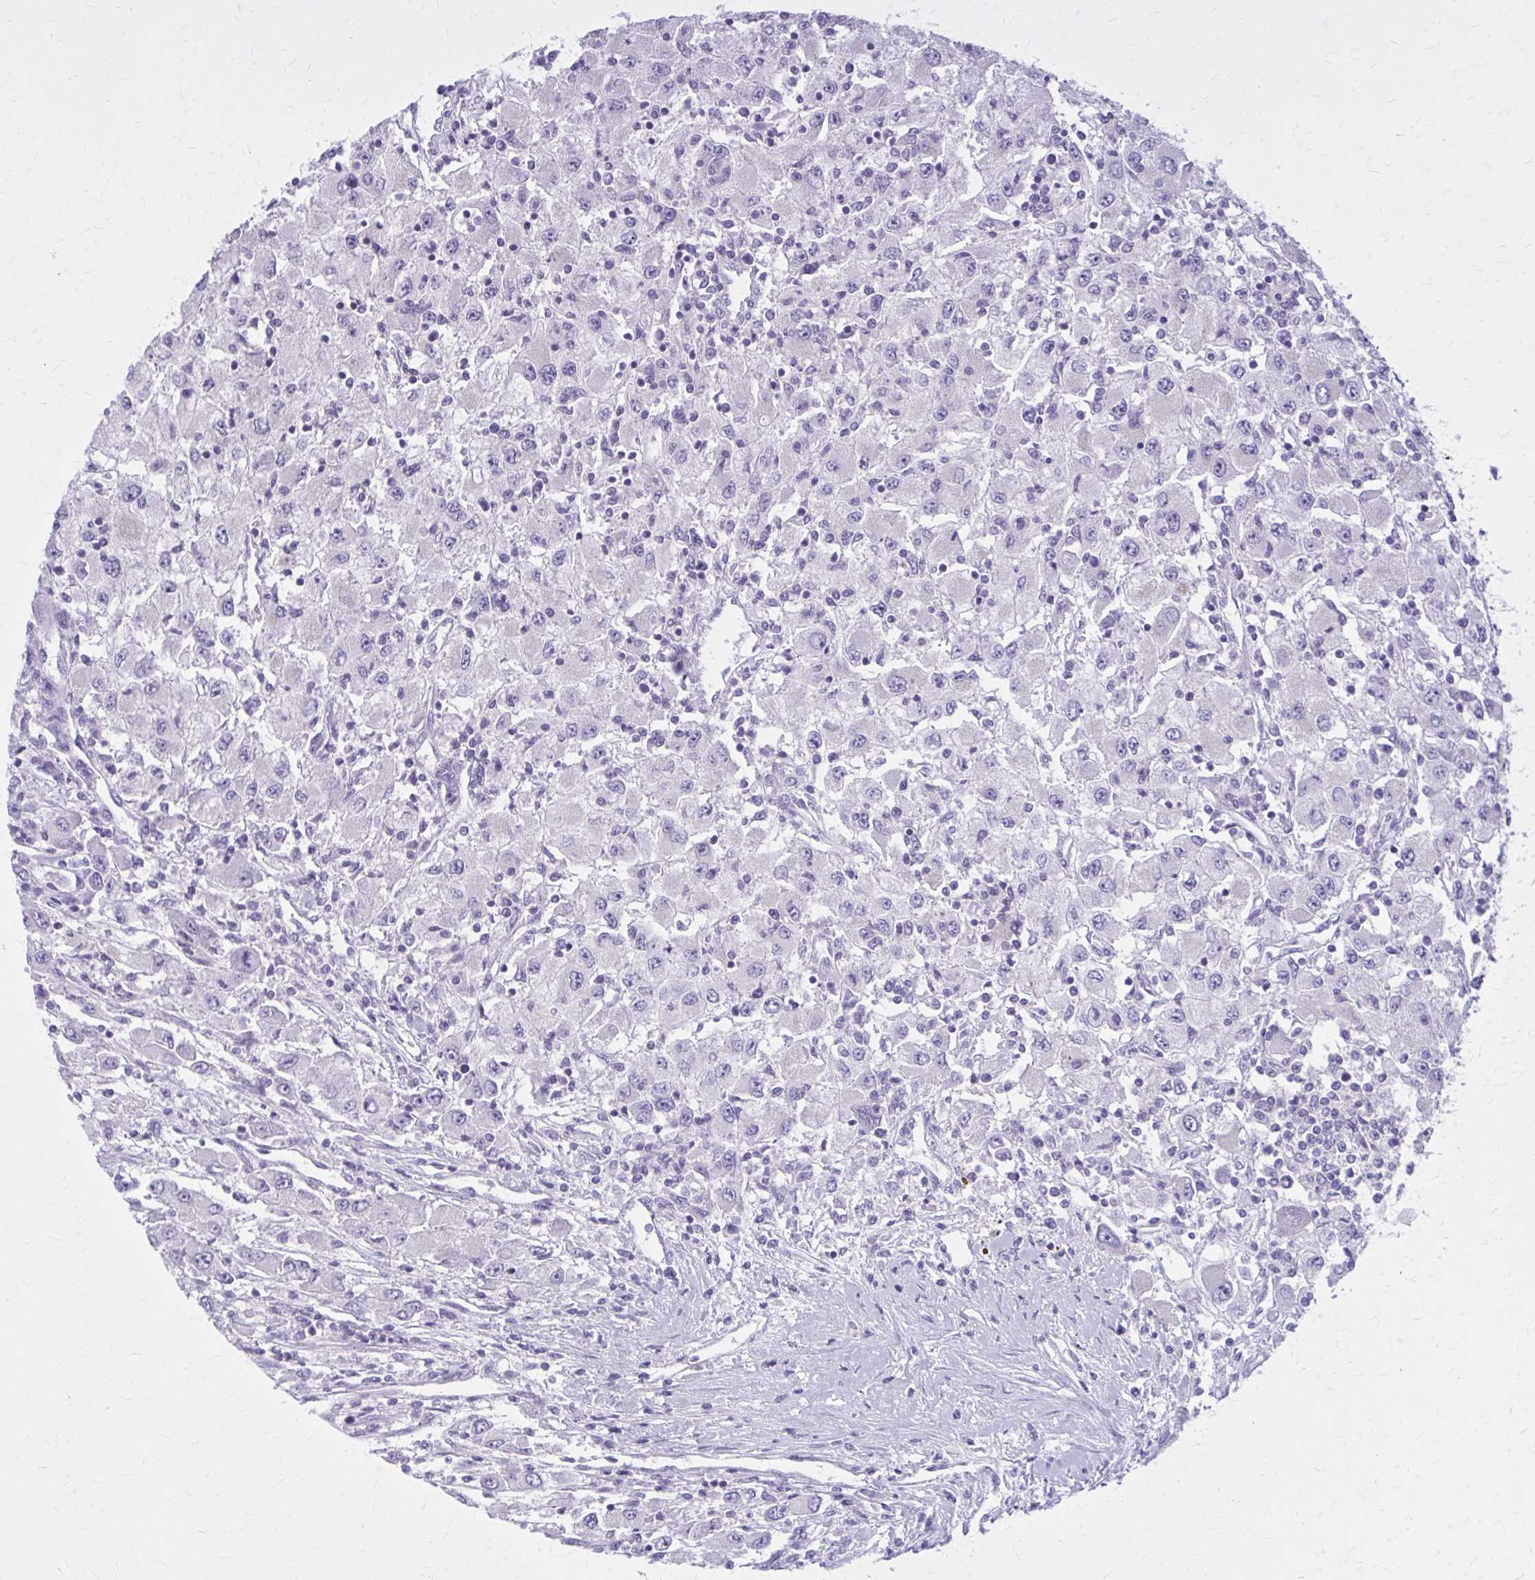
{"staining": {"intensity": "negative", "quantity": "none", "location": "none"}, "tissue": "renal cancer", "cell_type": "Tumor cells", "image_type": "cancer", "snomed": [{"axis": "morphology", "description": "Adenocarcinoma, NOS"}, {"axis": "topography", "description": "Kidney"}], "caption": "Tumor cells are negative for protein expression in human renal adenocarcinoma. (Stains: DAB immunohistochemistry with hematoxylin counter stain, Microscopy: brightfield microscopy at high magnification).", "gene": "PITPNM1", "patient": {"sex": "female", "age": 67}}